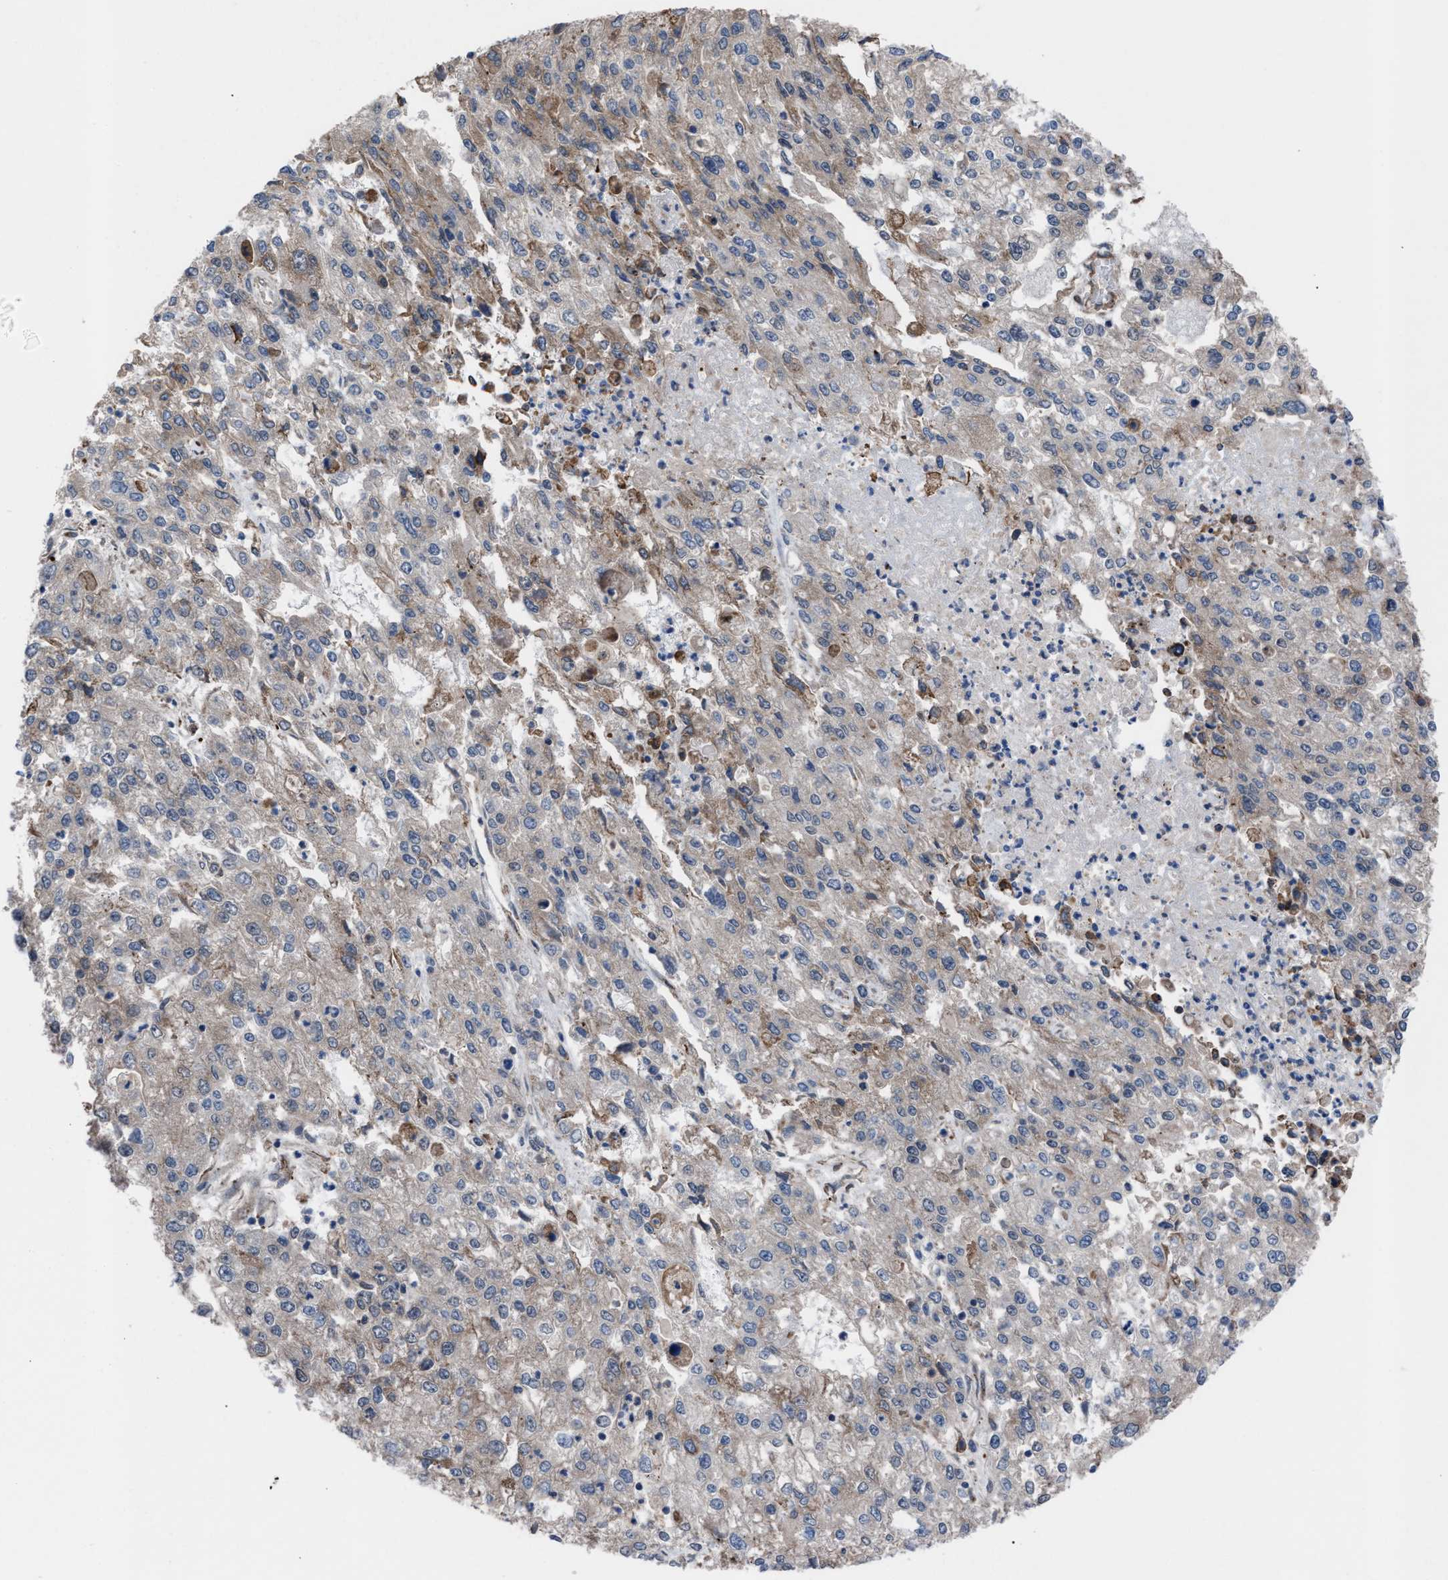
{"staining": {"intensity": "weak", "quantity": "<25%", "location": "cytoplasmic/membranous"}, "tissue": "endometrial cancer", "cell_type": "Tumor cells", "image_type": "cancer", "snomed": [{"axis": "morphology", "description": "Adenocarcinoma, NOS"}, {"axis": "topography", "description": "Endometrium"}], "caption": "Immunohistochemistry histopathology image of human endometrial adenocarcinoma stained for a protein (brown), which exhibits no expression in tumor cells.", "gene": "TP53BP2", "patient": {"sex": "female", "age": 49}}